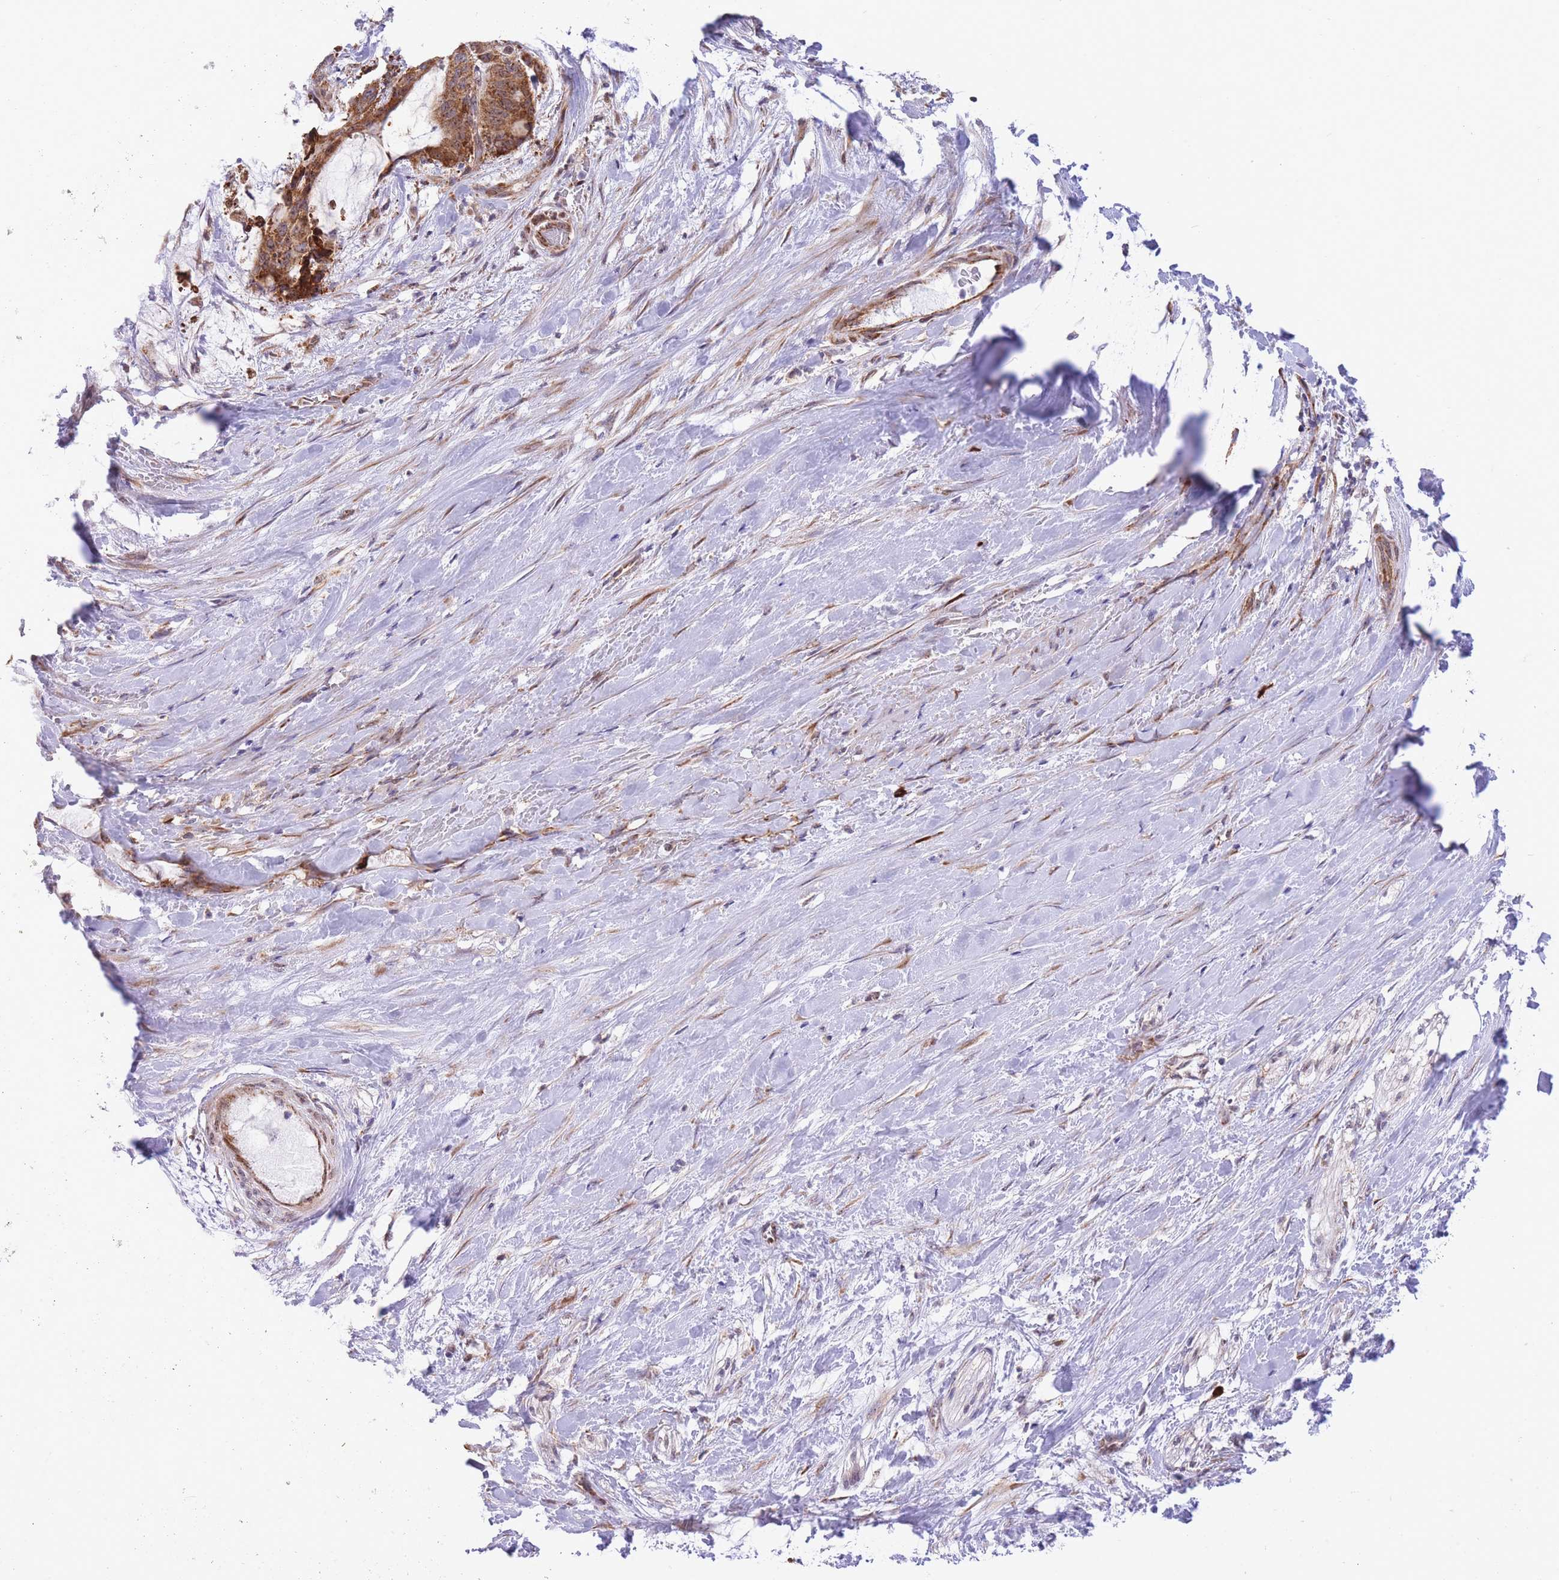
{"staining": {"intensity": "strong", "quantity": ">75%", "location": "cytoplasmic/membranous"}, "tissue": "liver cancer", "cell_type": "Tumor cells", "image_type": "cancer", "snomed": [{"axis": "morphology", "description": "Normal tissue, NOS"}, {"axis": "morphology", "description": "Cholangiocarcinoma"}, {"axis": "topography", "description": "Liver"}, {"axis": "topography", "description": "Peripheral nerve tissue"}], "caption": "About >75% of tumor cells in cholangiocarcinoma (liver) display strong cytoplasmic/membranous protein expression as visualized by brown immunohistochemical staining.", "gene": "EXOSC8", "patient": {"sex": "female", "age": 73}}